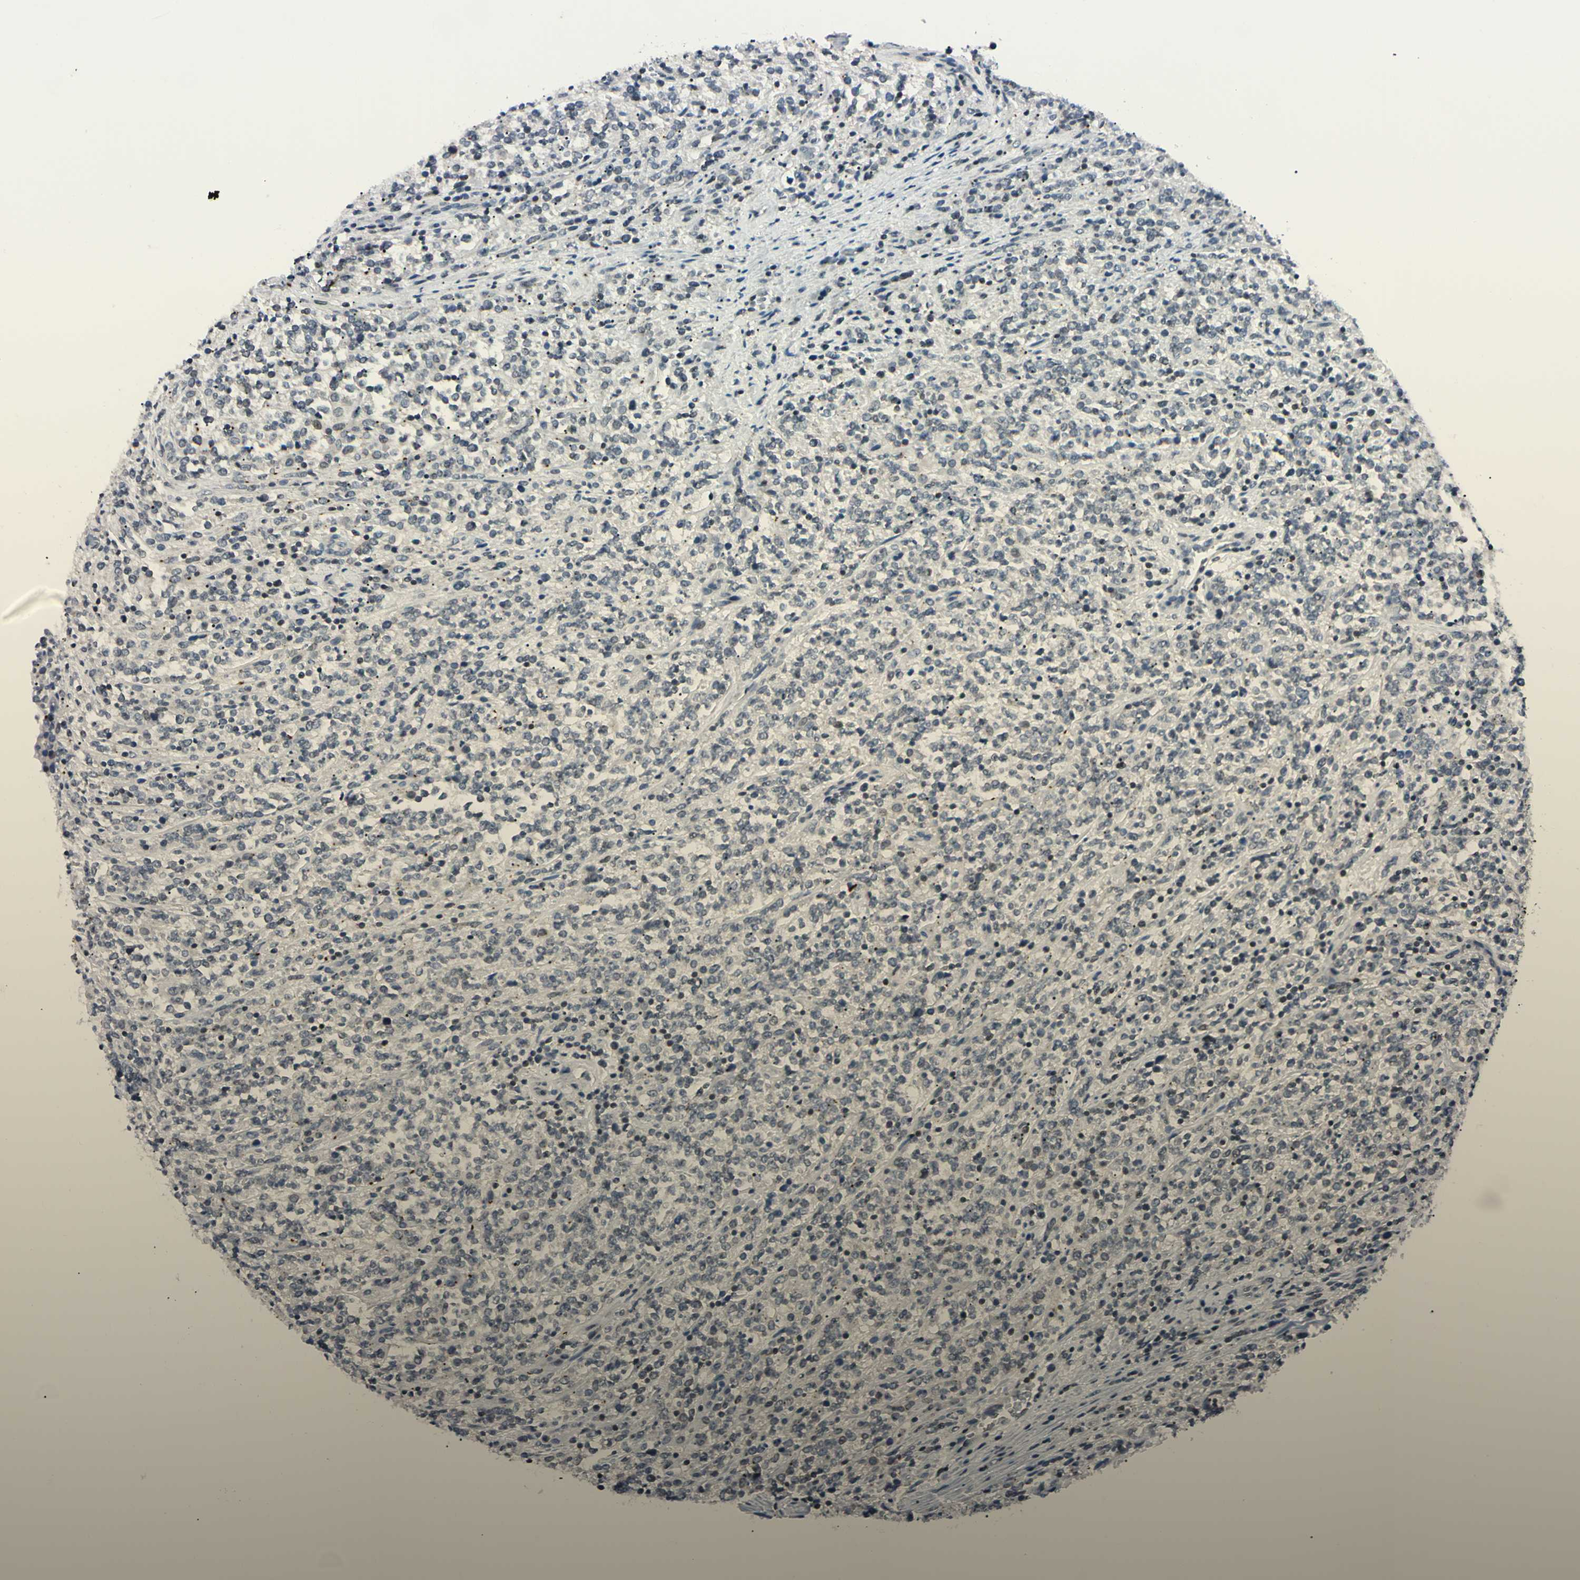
{"staining": {"intensity": "negative", "quantity": "none", "location": "none"}, "tissue": "lymphoma", "cell_type": "Tumor cells", "image_type": "cancer", "snomed": [{"axis": "morphology", "description": "Malignant lymphoma, non-Hodgkin's type, High grade"}, {"axis": "topography", "description": "Soft tissue"}], "caption": "DAB (3,3'-diaminobenzidine) immunohistochemical staining of human malignant lymphoma, non-Hodgkin's type (high-grade) shows no significant staining in tumor cells. (Brightfield microscopy of DAB immunohistochemistry at high magnification).", "gene": "C1orf174", "patient": {"sex": "male", "age": 18}}